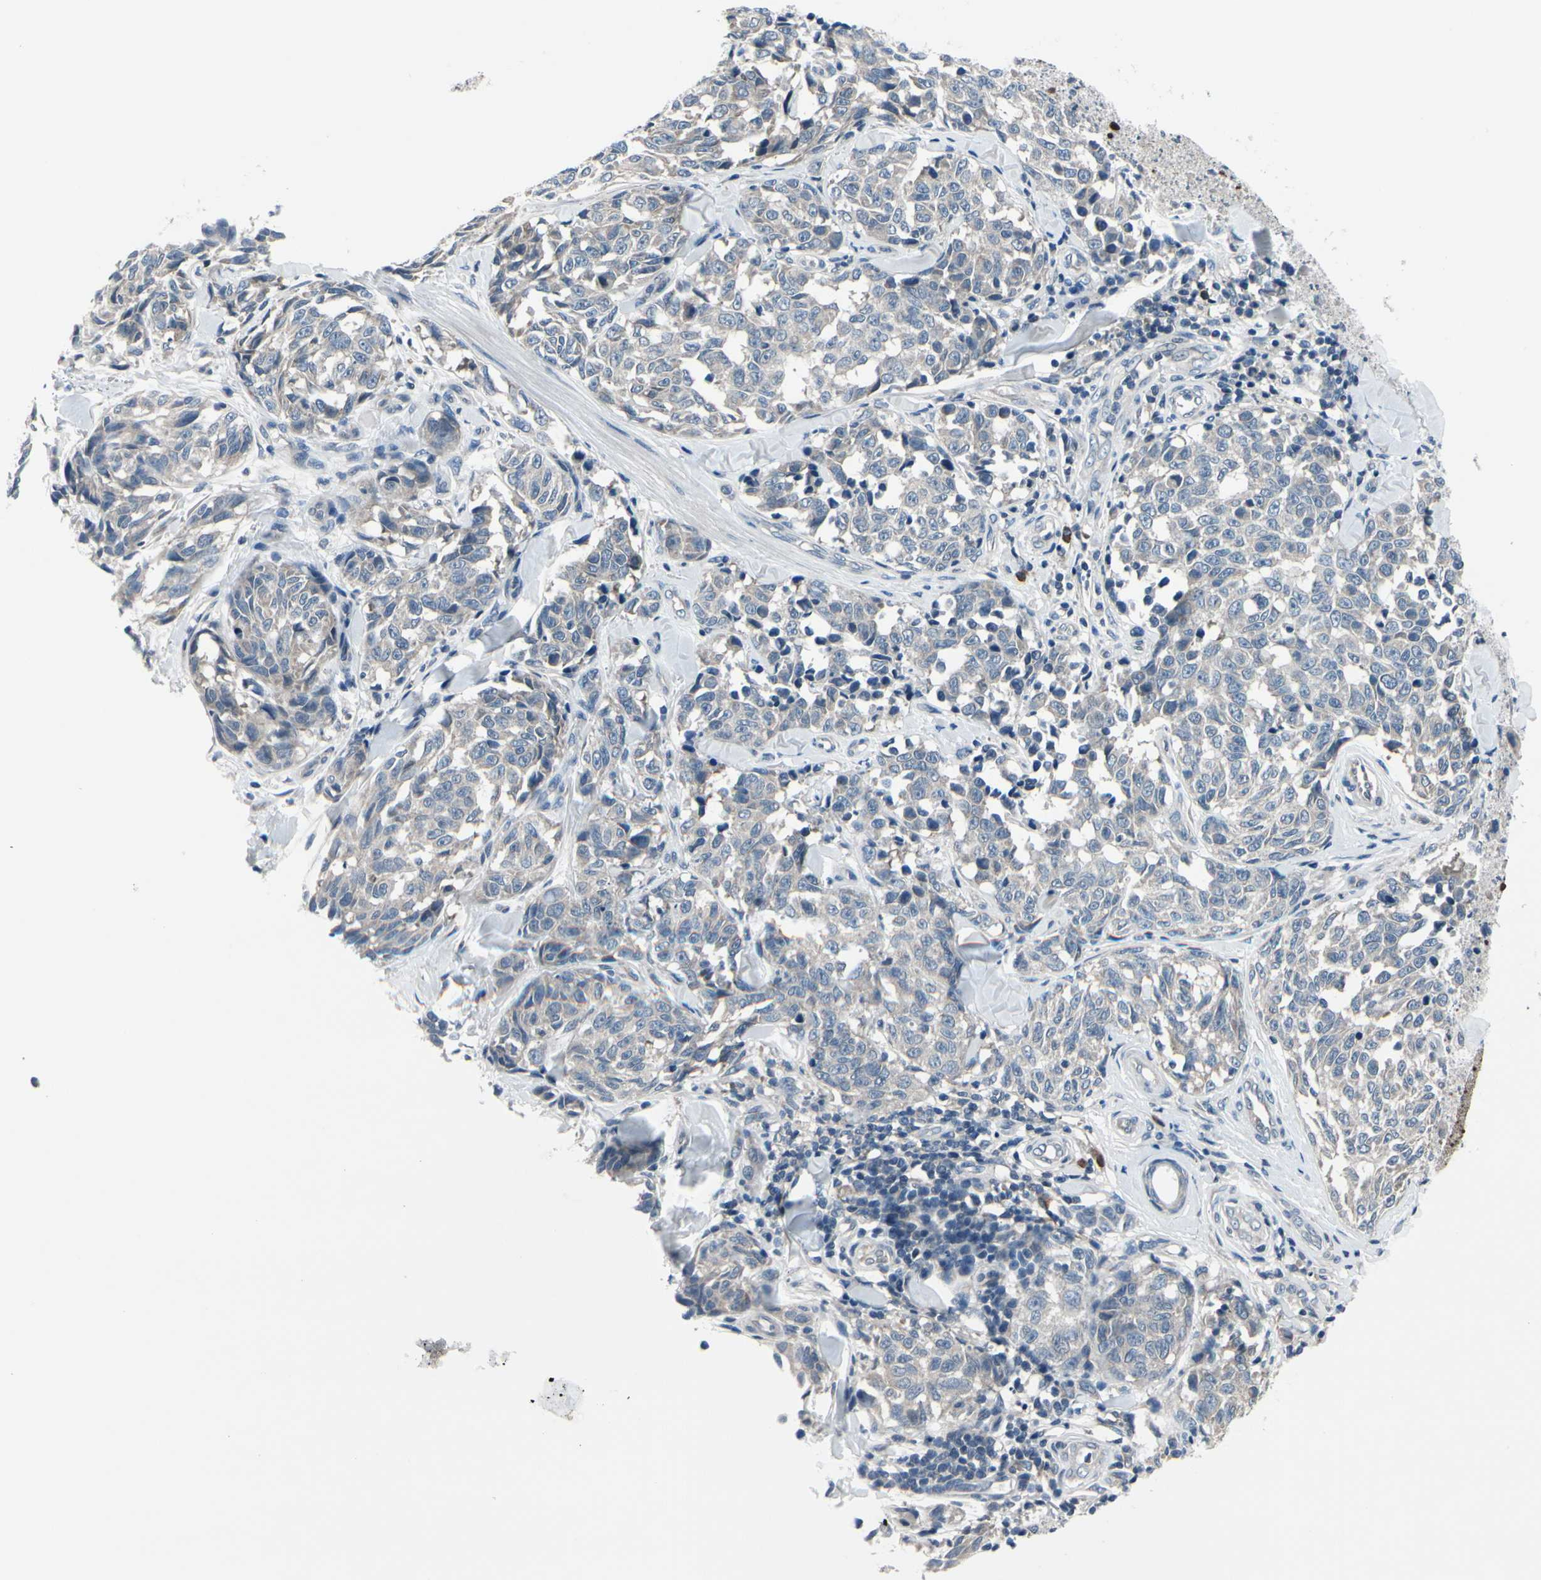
{"staining": {"intensity": "negative", "quantity": "none", "location": "none"}, "tissue": "melanoma", "cell_type": "Tumor cells", "image_type": "cancer", "snomed": [{"axis": "morphology", "description": "Malignant melanoma, NOS"}, {"axis": "topography", "description": "Skin"}], "caption": "Protein analysis of malignant melanoma reveals no significant positivity in tumor cells.", "gene": "SELENOK", "patient": {"sex": "female", "age": 64}}